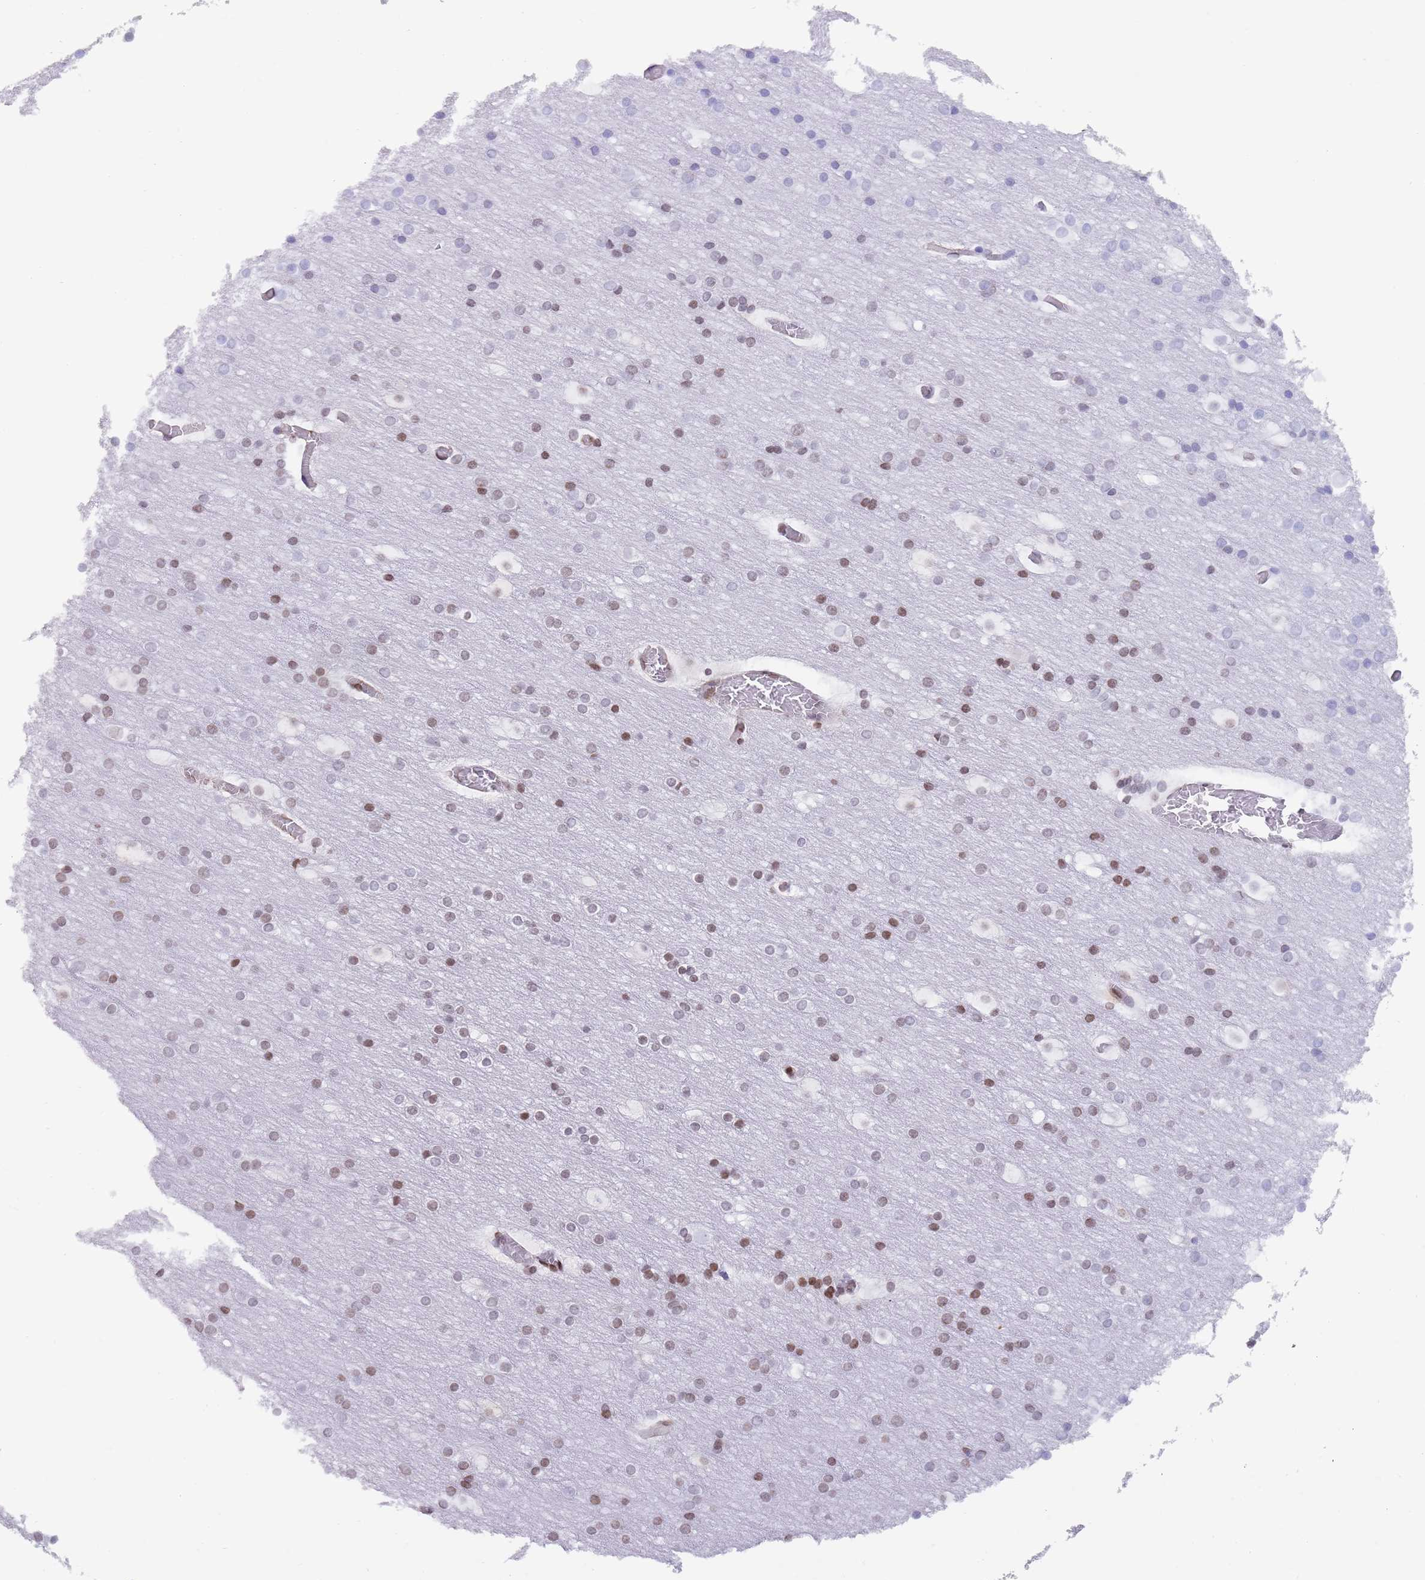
{"staining": {"intensity": "moderate", "quantity": "25%-75%", "location": "nuclear"}, "tissue": "cerebral cortex", "cell_type": "Endothelial cells", "image_type": "normal", "snomed": [{"axis": "morphology", "description": "Normal tissue, NOS"}, {"axis": "topography", "description": "Cerebral cortex"}], "caption": "The micrograph exhibits staining of normal cerebral cortex, revealing moderate nuclear protein staining (brown color) within endothelial cells.", "gene": "ENSG00000285547", "patient": {"sex": "male", "age": 57}}